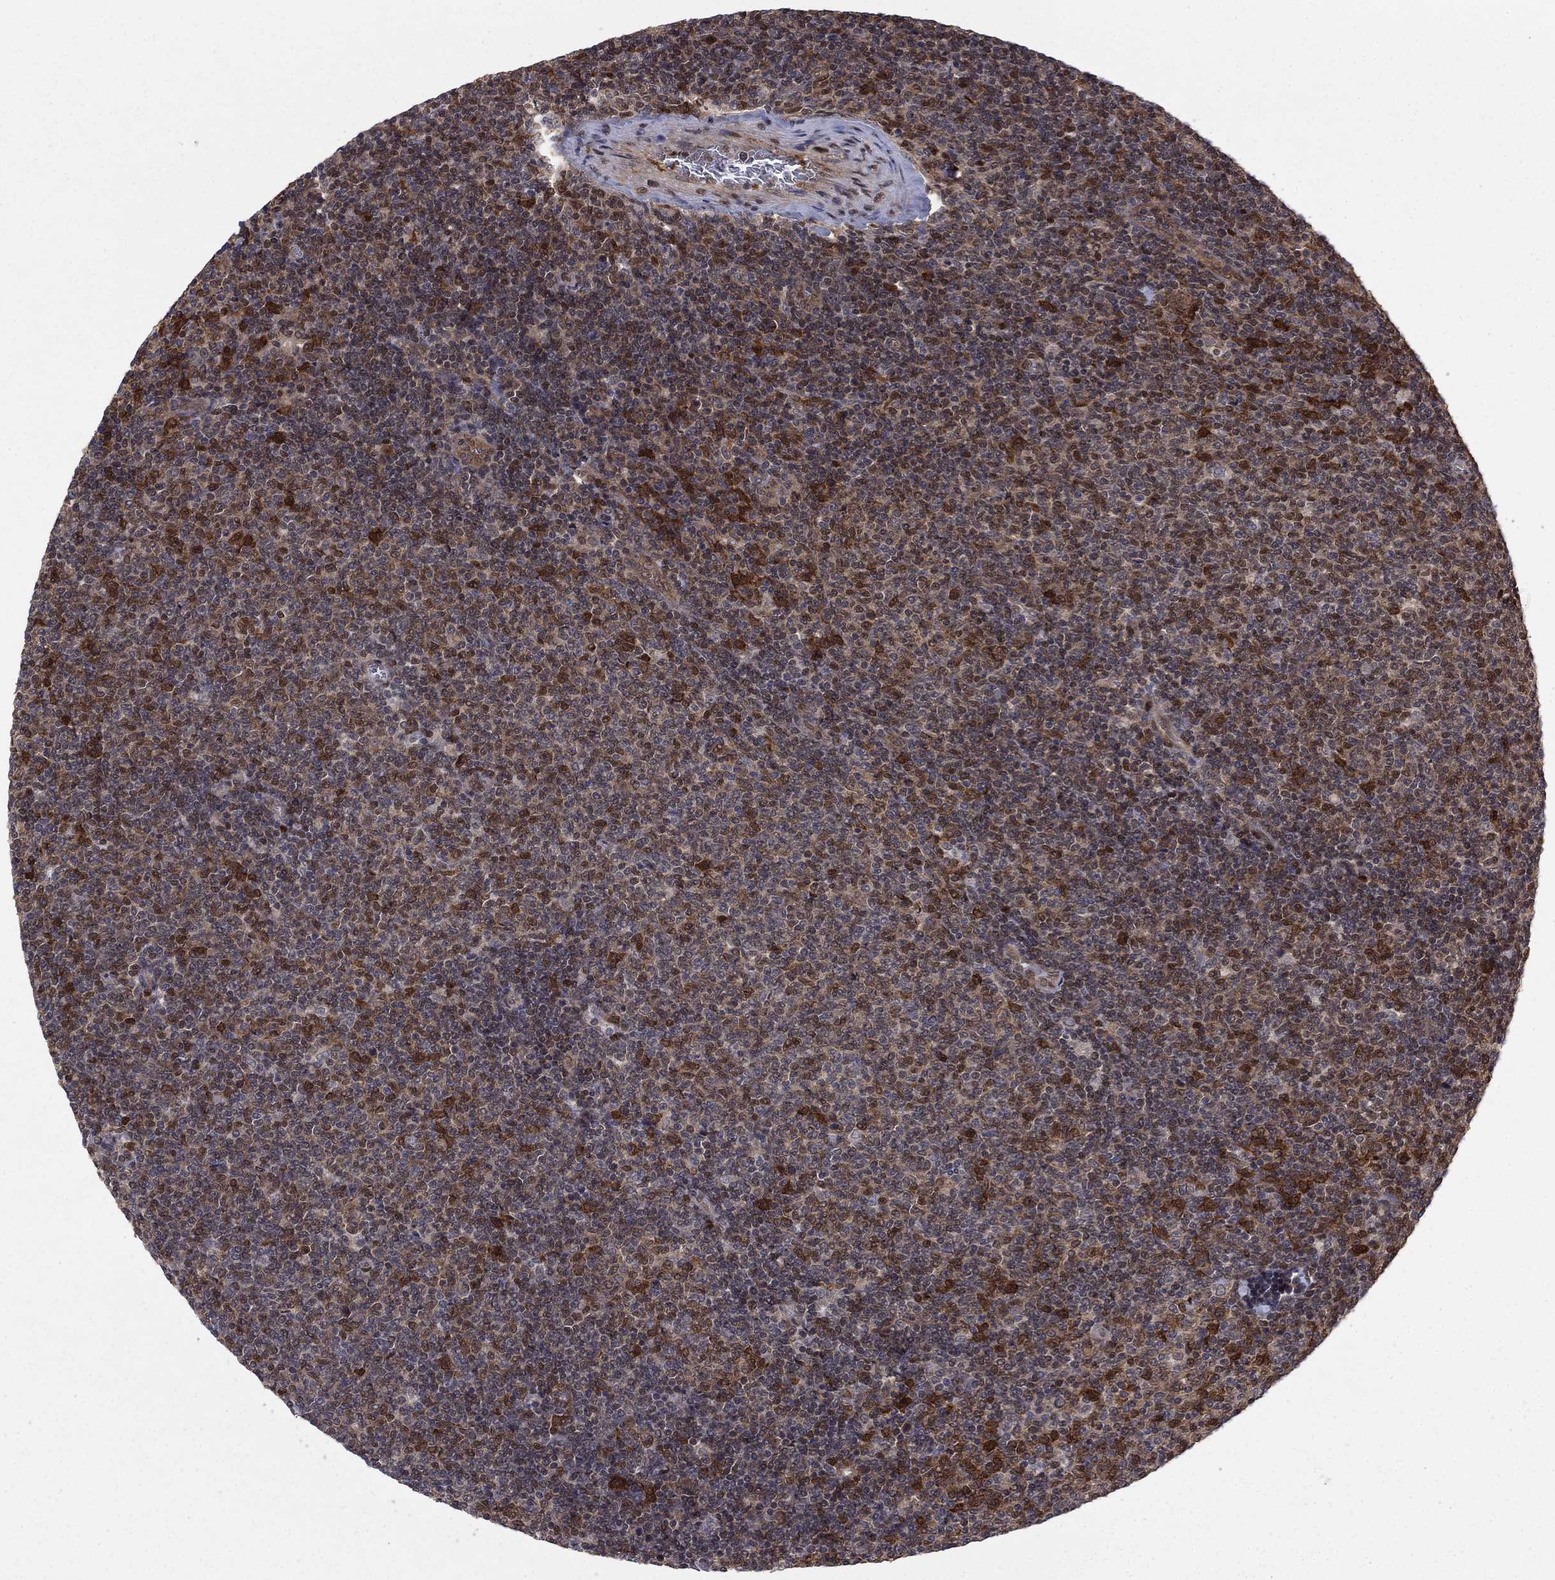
{"staining": {"intensity": "strong", "quantity": "25%-75%", "location": "cytoplasmic/membranous"}, "tissue": "lymphoma", "cell_type": "Tumor cells", "image_type": "cancer", "snomed": [{"axis": "morphology", "description": "Malignant lymphoma, non-Hodgkin's type, Low grade"}, {"axis": "topography", "description": "Lymph node"}], "caption": "The image demonstrates immunohistochemical staining of low-grade malignant lymphoma, non-Hodgkin's type. There is strong cytoplasmic/membranous positivity is identified in about 25%-75% of tumor cells.", "gene": "FKBP4", "patient": {"sex": "male", "age": 52}}